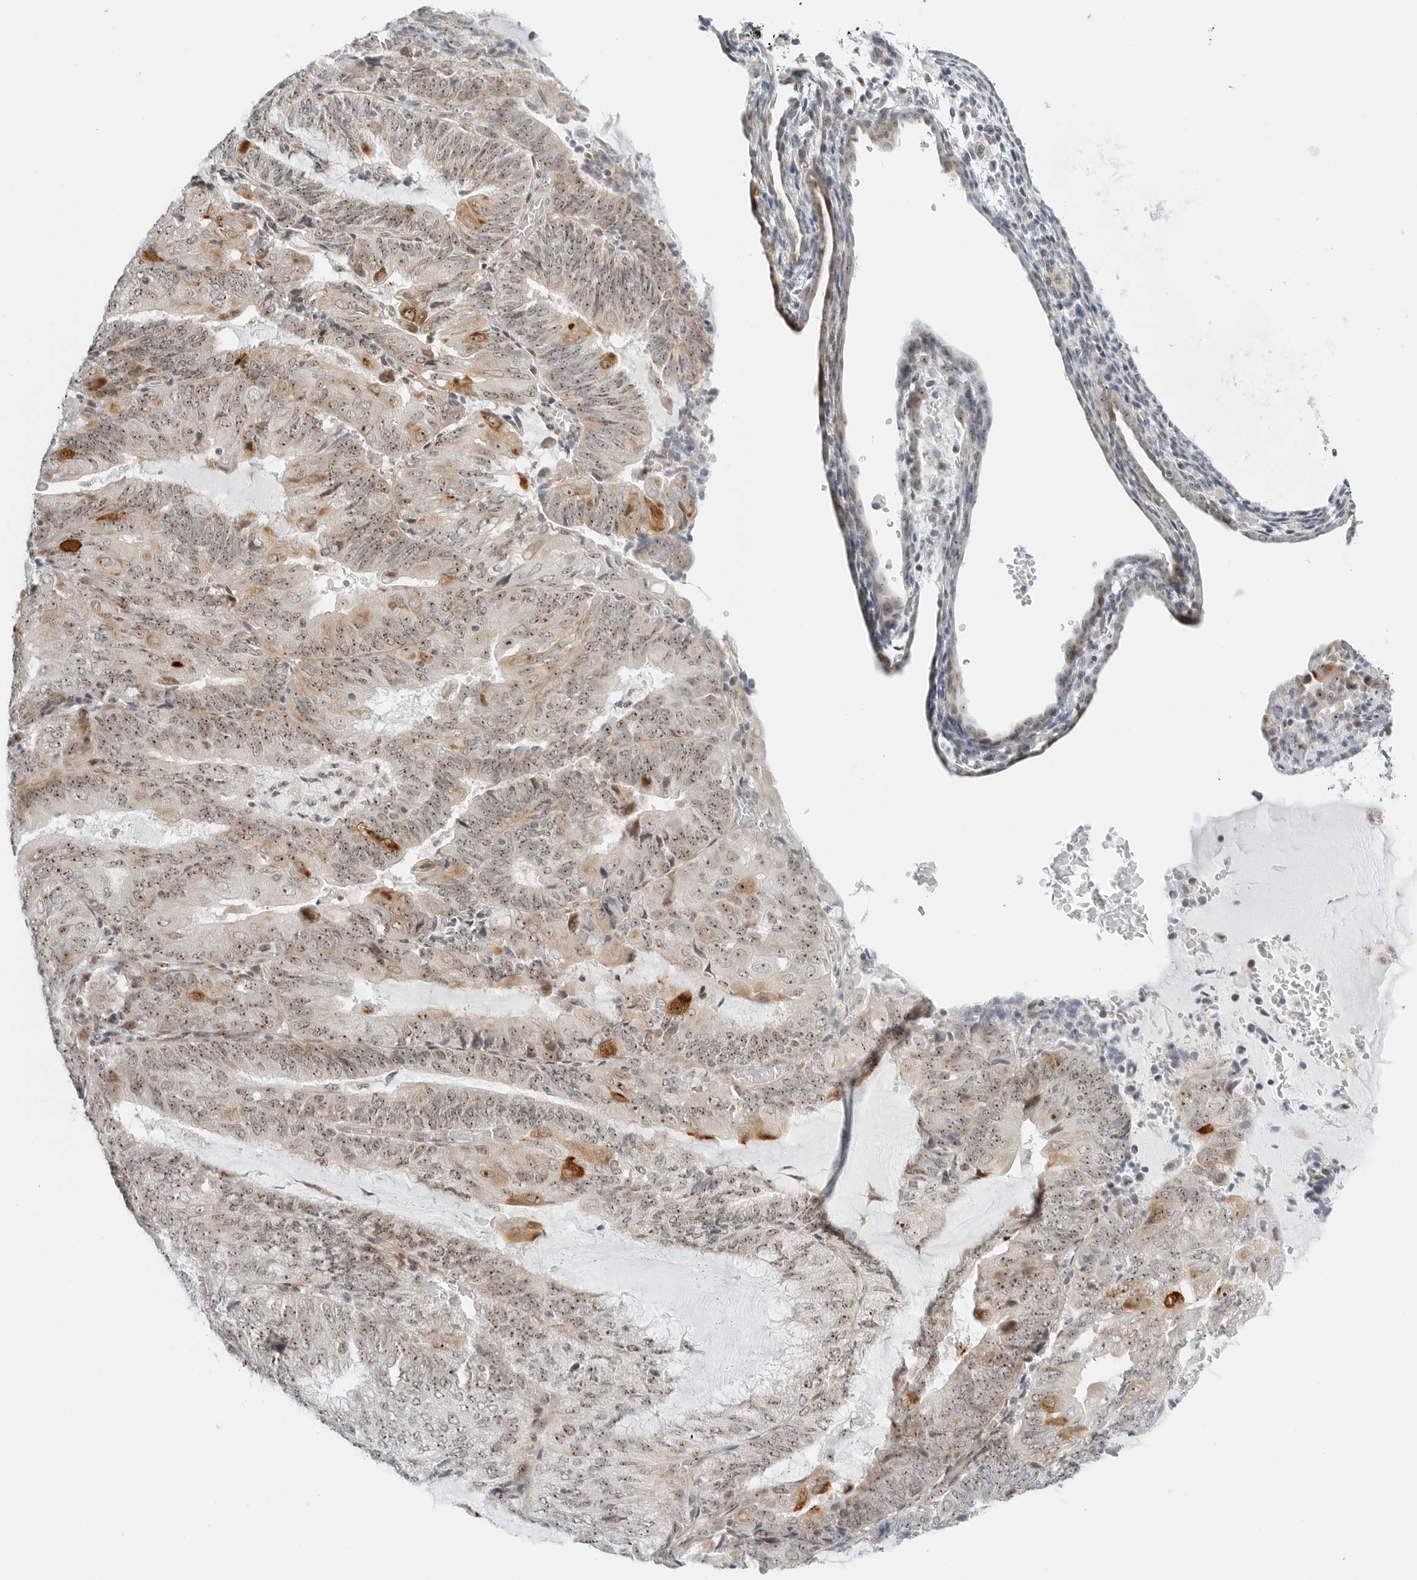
{"staining": {"intensity": "moderate", "quantity": ">75%", "location": "cytoplasmic/membranous,nuclear"}, "tissue": "endometrial cancer", "cell_type": "Tumor cells", "image_type": "cancer", "snomed": [{"axis": "morphology", "description": "Adenocarcinoma, NOS"}, {"axis": "topography", "description": "Endometrium"}], "caption": "Moderate cytoplasmic/membranous and nuclear positivity for a protein is seen in approximately >75% of tumor cells of endometrial cancer using immunohistochemistry.", "gene": "RIMKLA", "patient": {"sex": "female", "age": 81}}